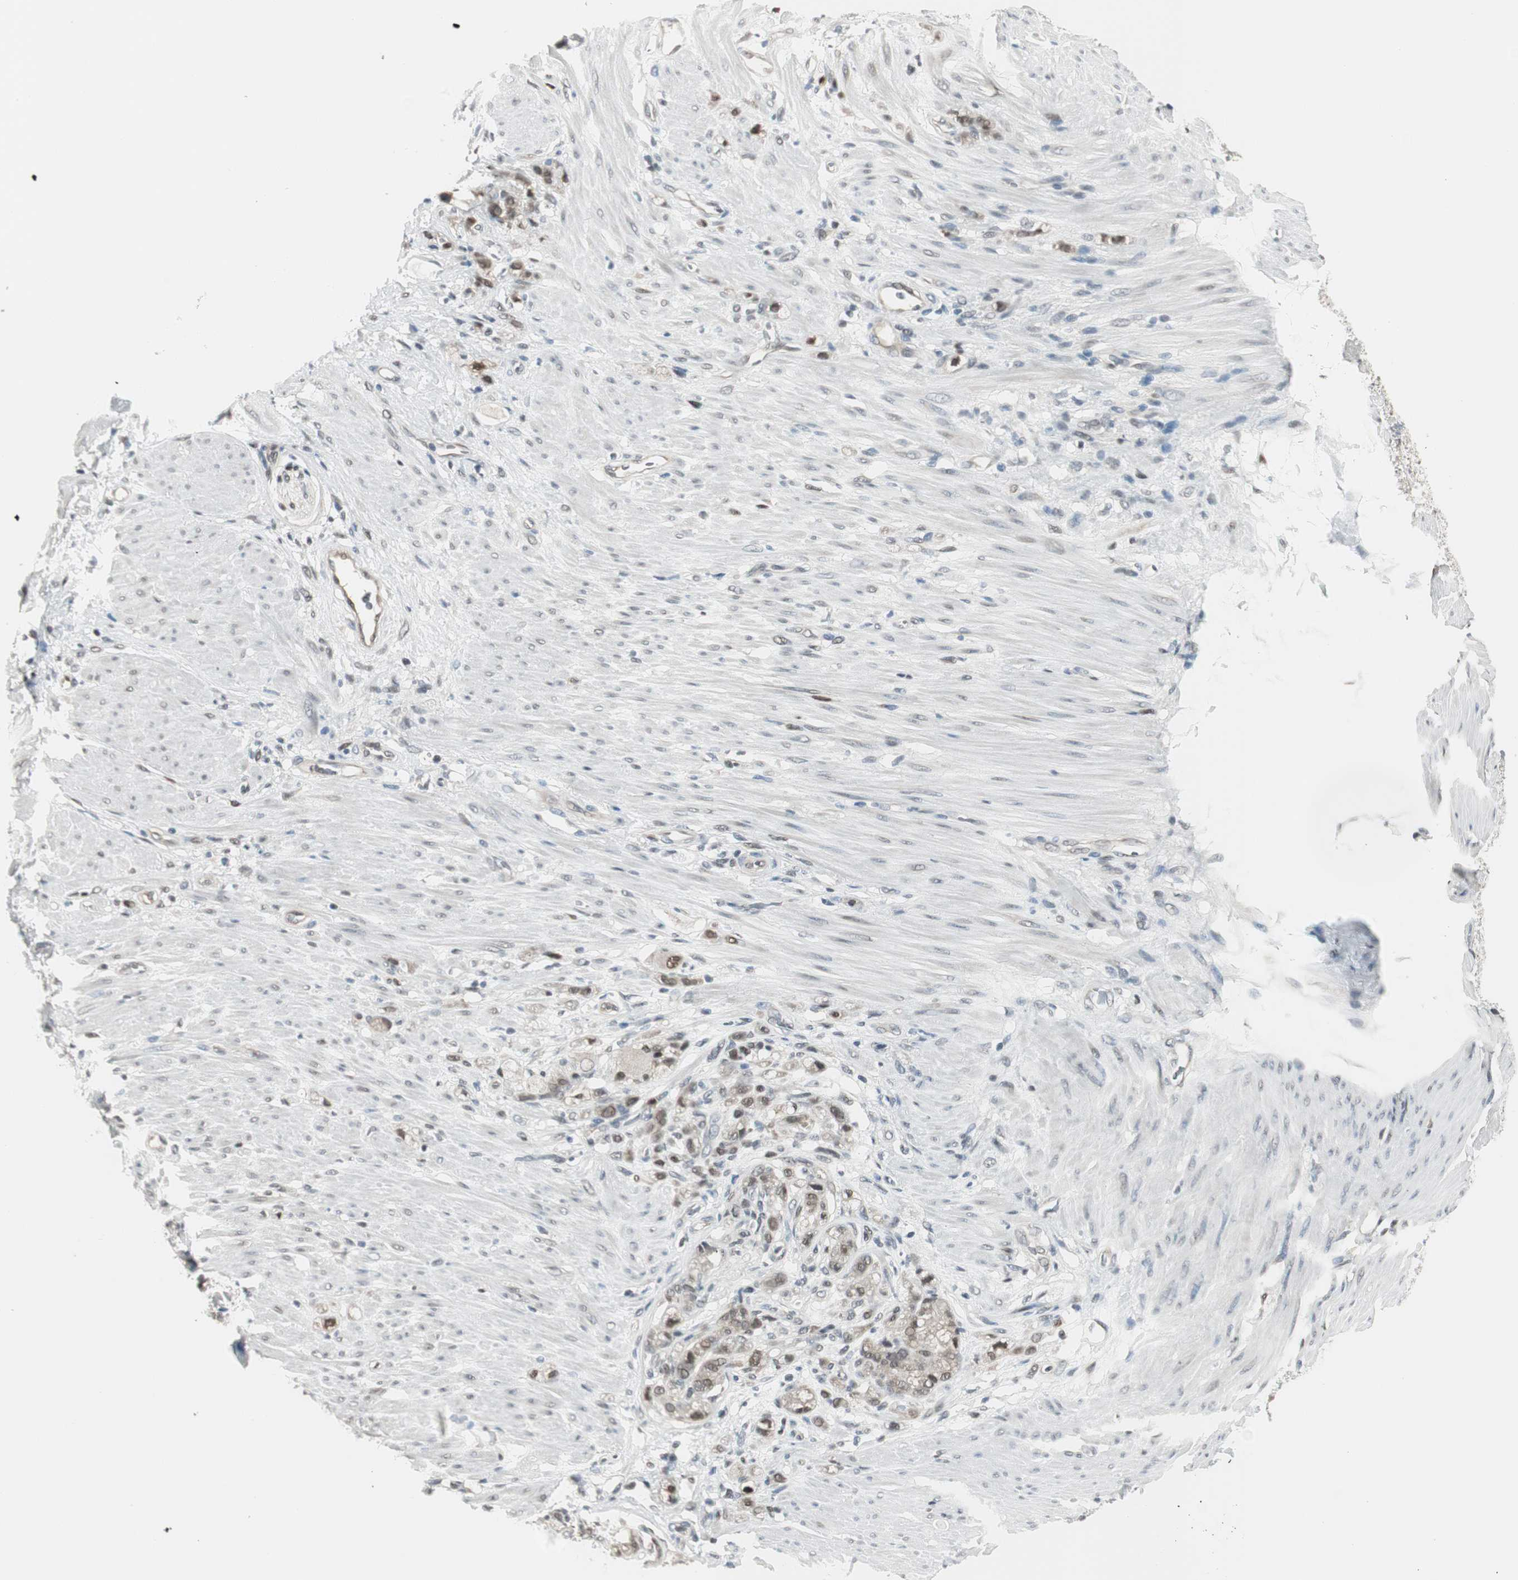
{"staining": {"intensity": "weak", "quantity": "25%-75%", "location": "nuclear"}, "tissue": "stomach cancer", "cell_type": "Tumor cells", "image_type": "cancer", "snomed": [{"axis": "morphology", "description": "Adenocarcinoma, NOS"}, {"axis": "topography", "description": "Stomach"}], "caption": "High-power microscopy captured an IHC image of stomach cancer (adenocarcinoma), revealing weak nuclear staining in about 25%-75% of tumor cells. (DAB (3,3'-diaminobenzidine) IHC, brown staining for protein, blue staining for nuclei).", "gene": "LONP2", "patient": {"sex": "male", "age": 82}}